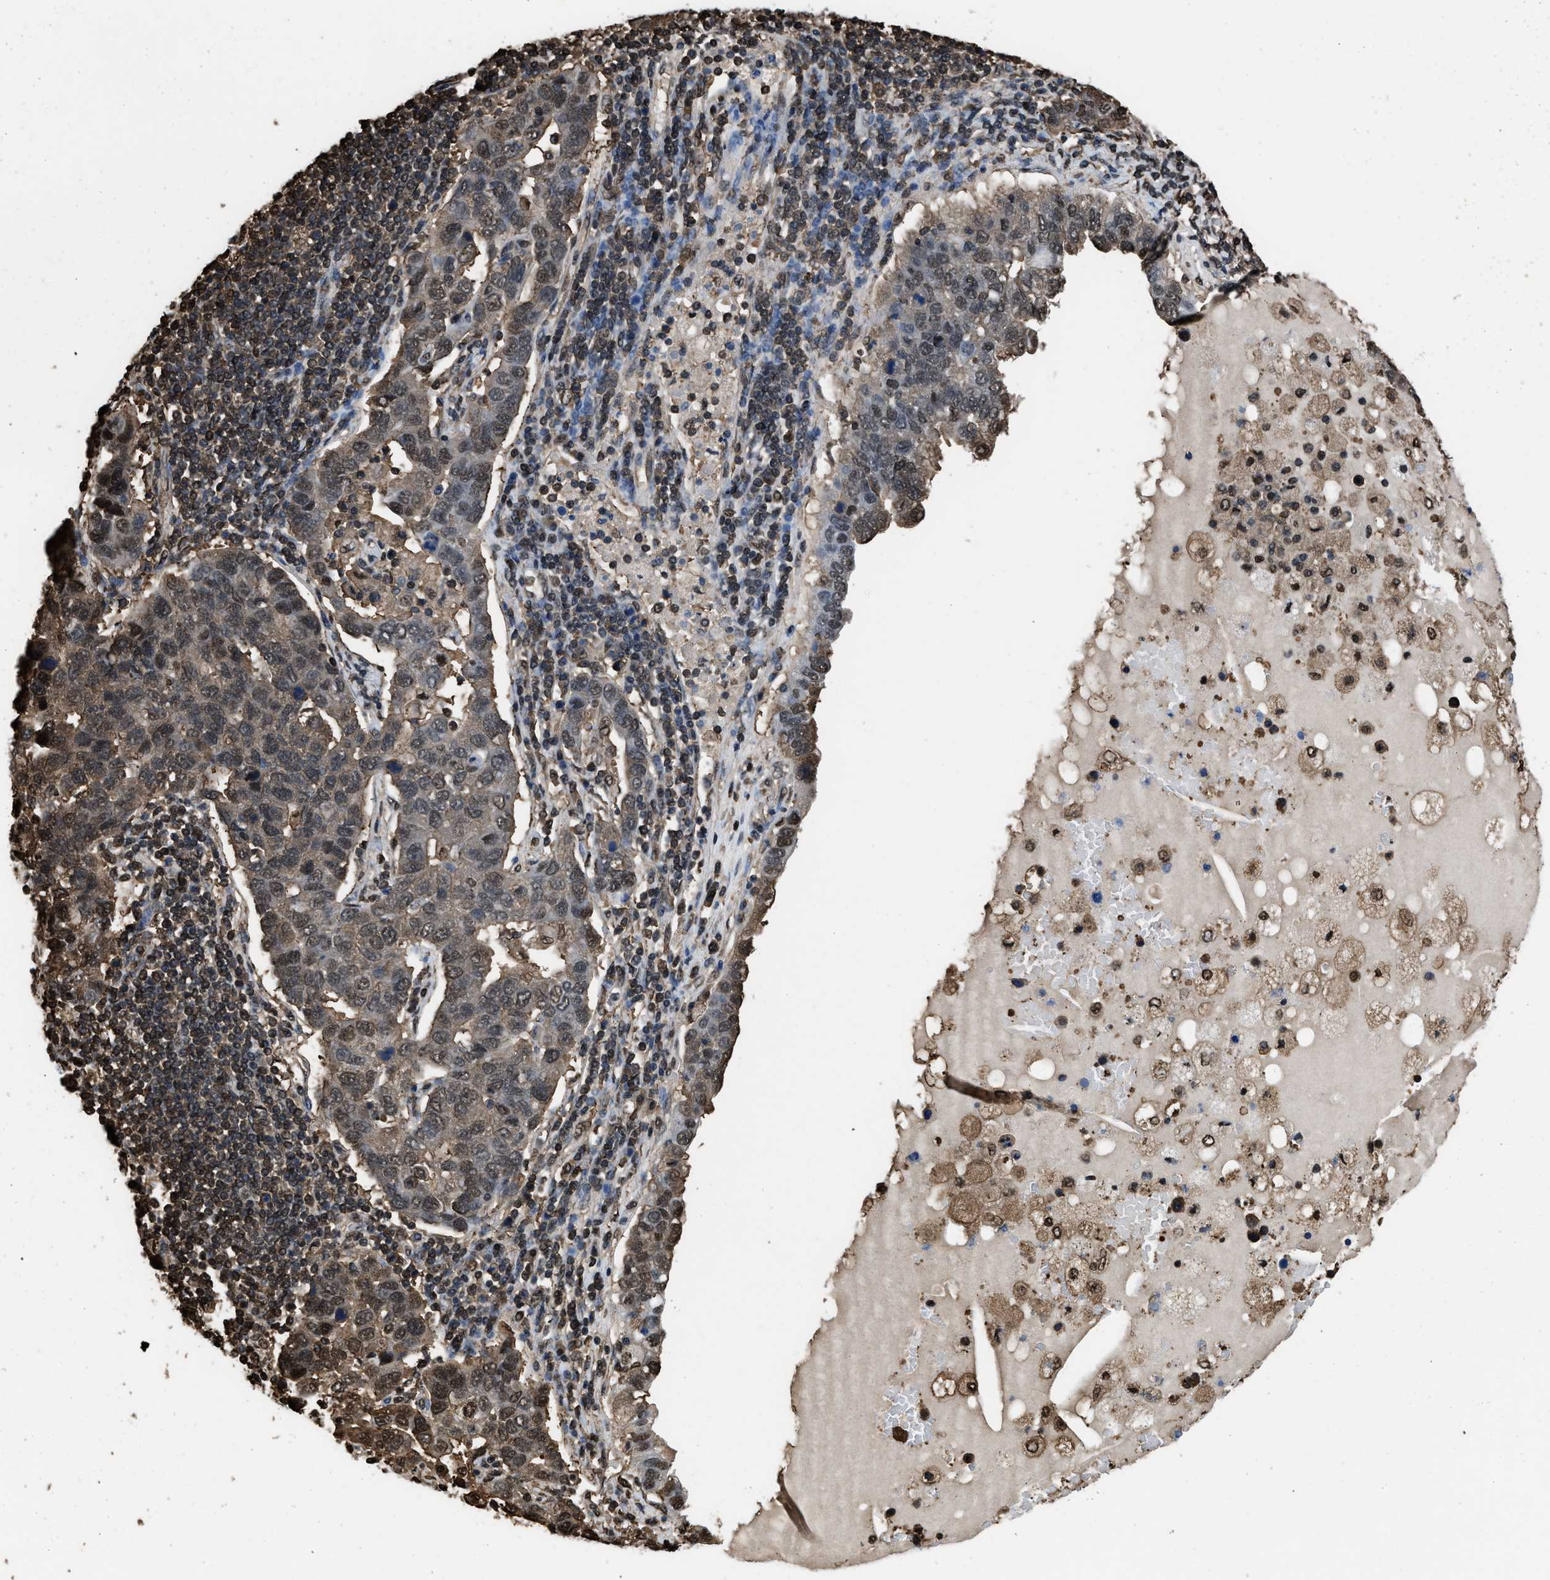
{"staining": {"intensity": "weak", "quantity": ">75%", "location": "cytoplasmic/membranous,nuclear"}, "tissue": "pancreatic cancer", "cell_type": "Tumor cells", "image_type": "cancer", "snomed": [{"axis": "morphology", "description": "Adenocarcinoma, NOS"}, {"axis": "topography", "description": "Pancreas"}], "caption": "Immunohistochemistry (DAB (3,3'-diaminobenzidine)) staining of human adenocarcinoma (pancreatic) shows weak cytoplasmic/membranous and nuclear protein staining in approximately >75% of tumor cells.", "gene": "FNTA", "patient": {"sex": "female", "age": 61}}